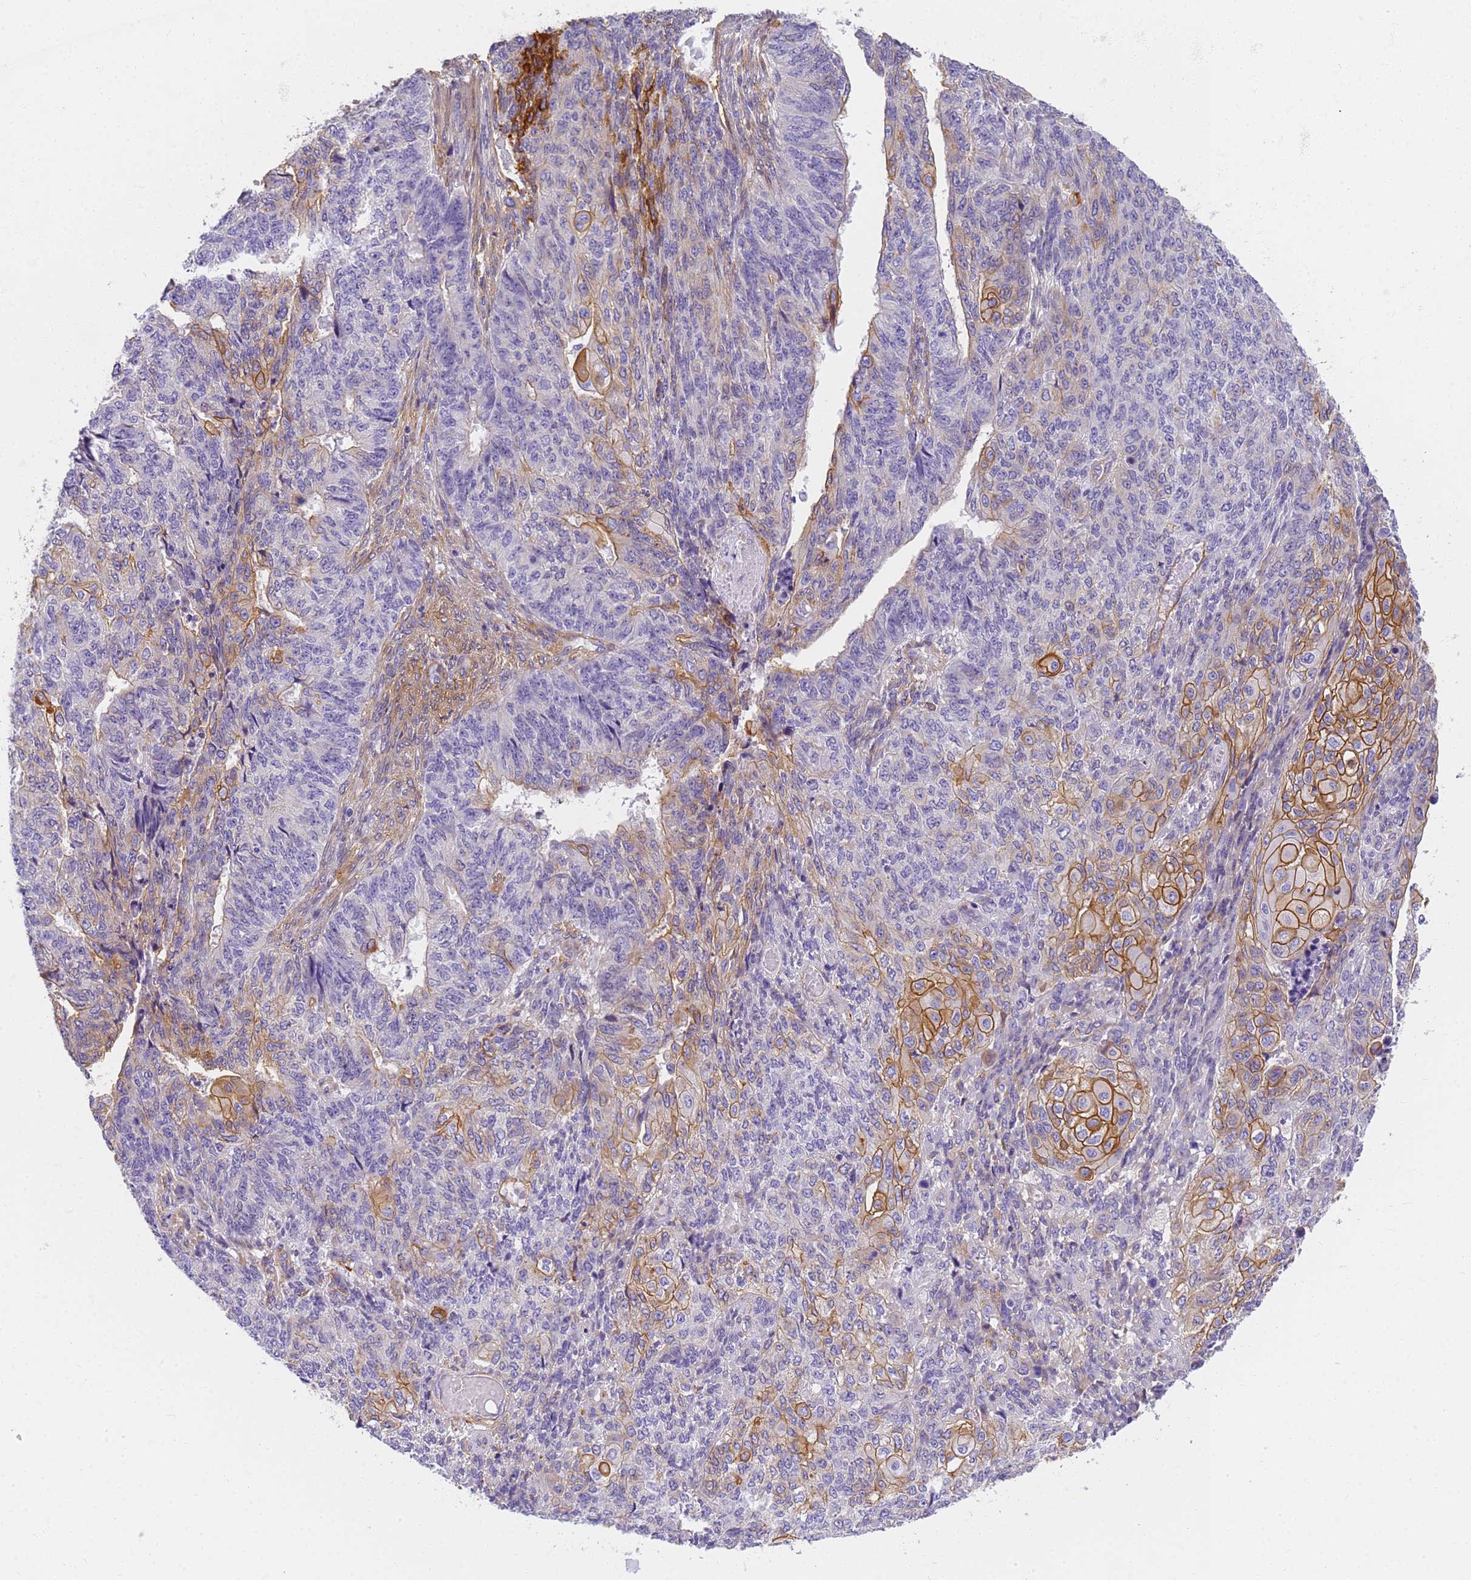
{"staining": {"intensity": "moderate", "quantity": "25%-75%", "location": "cytoplasmic/membranous"}, "tissue": "endometrial cancer", "cell_type": "Tumor cells", "image_type": "cancer", "snomed": [{"axis": "morphology", "description": "Adenocarcinoma, NOS"}, {"axis": "topography", "description": "Endometrium"}], "caption": "Endometrial cancer (adenocarcinoma) stained for a protein shows moderate cytoplasmic/membranous positivity in tumor cells. (Stains: DAB (3,3'-diaminobenzidine) in brown, nuclei in blue, Microscopy: brightfield microscopy at high magnification).", "gene": "MVB12A", "patient": {"sex": "female", "age": 32}}